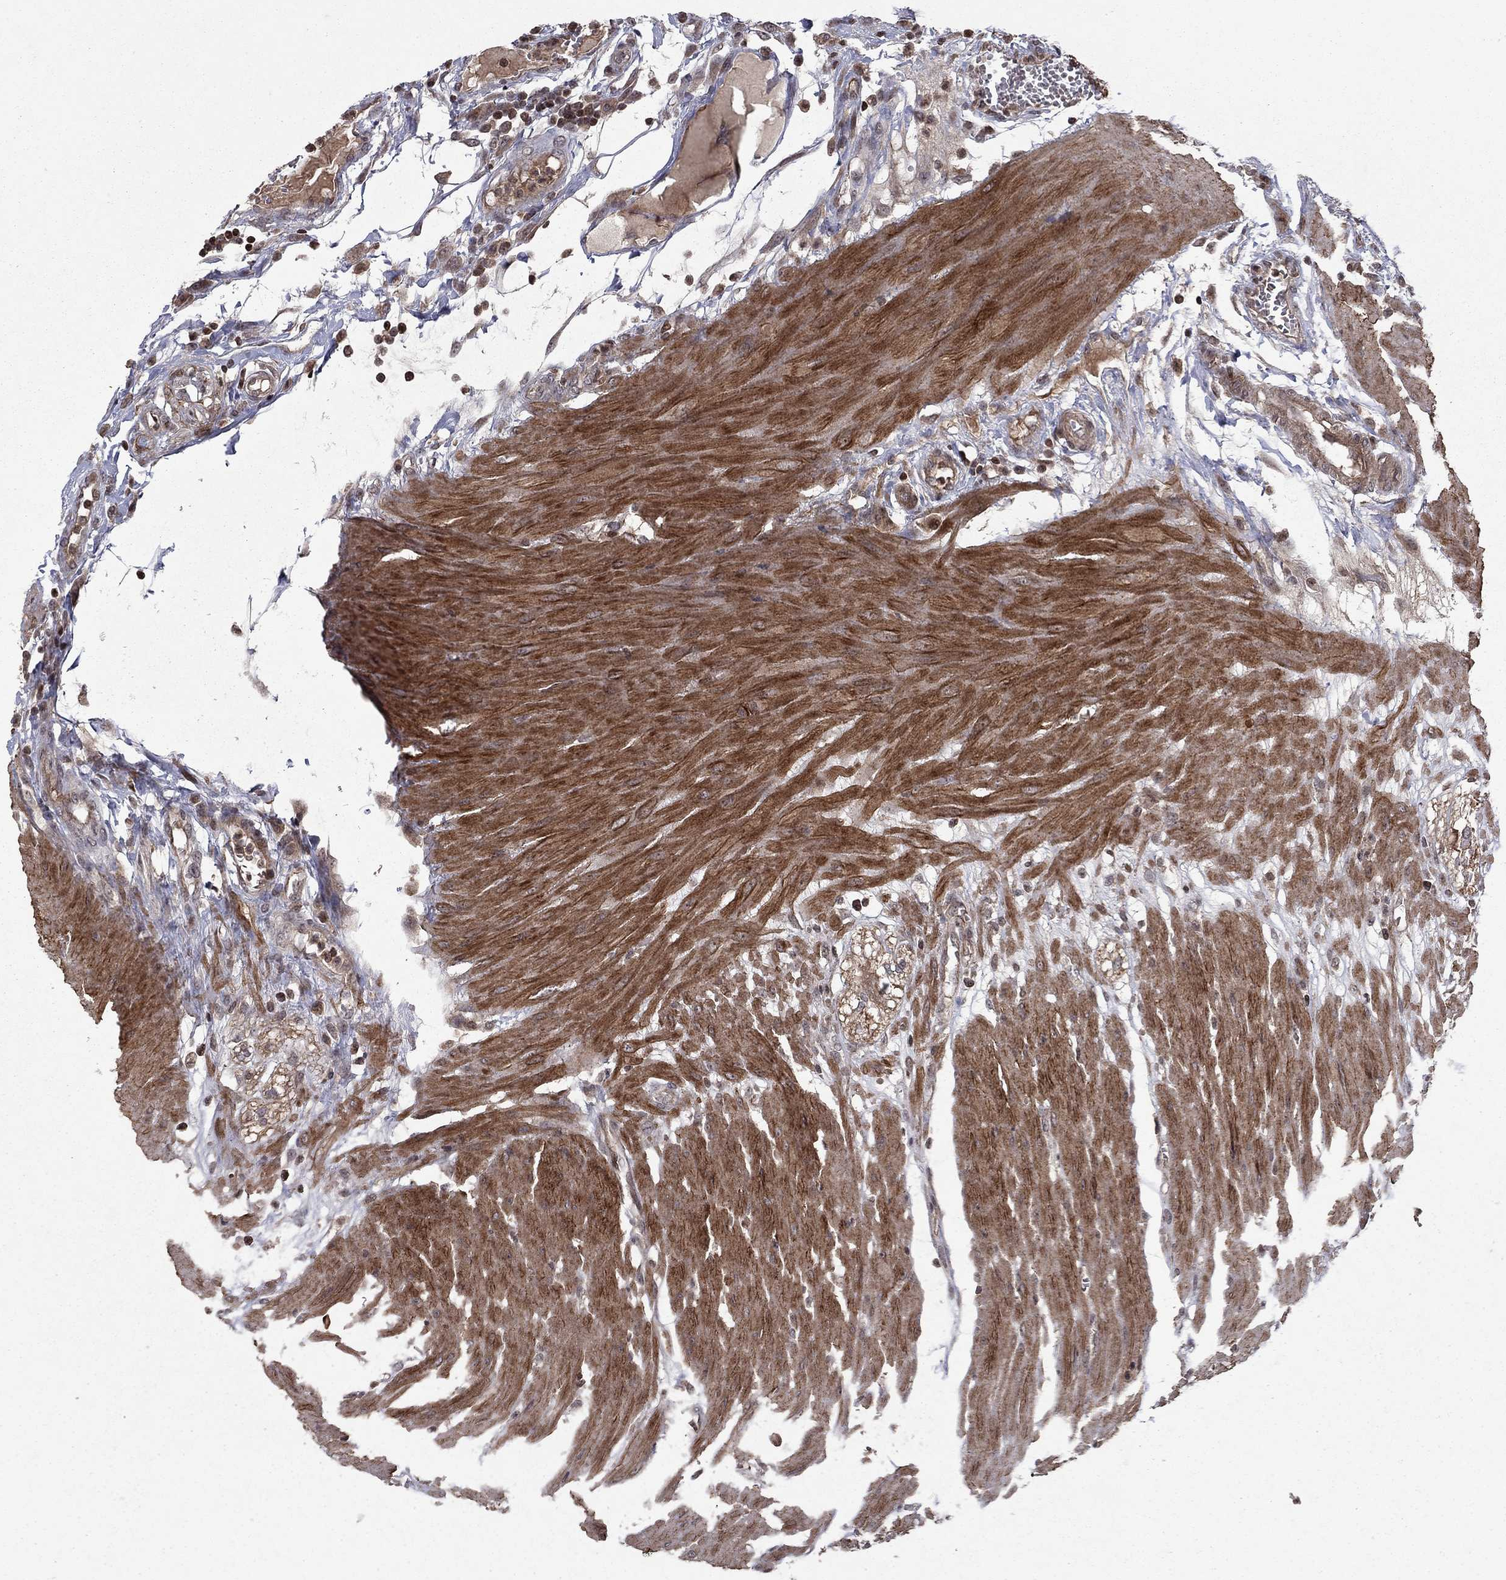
{"staining": {"intensity": "weak", "quantity": "25%-75%", "location": "cytoplasmic/membranous"}, "tissue": "colon", "cell_type": "Endothelial cells", "image_type": "normal", "snomed": [{"axis": "morphology", "description": "Normal tissue, NOS"}, {"axis": "morphology", "description": "Adenocarcinoma, NOS"}, {"axis": "topography", "description": "Colon"}], "caption": "Weak cytoplasmic/membranous staining for a protein is present in approximately 25%-75% of endothelial cells of normal colon using IHC.", "gene": "SORBS1", "patient": {"sex": "male", "age": 65}}